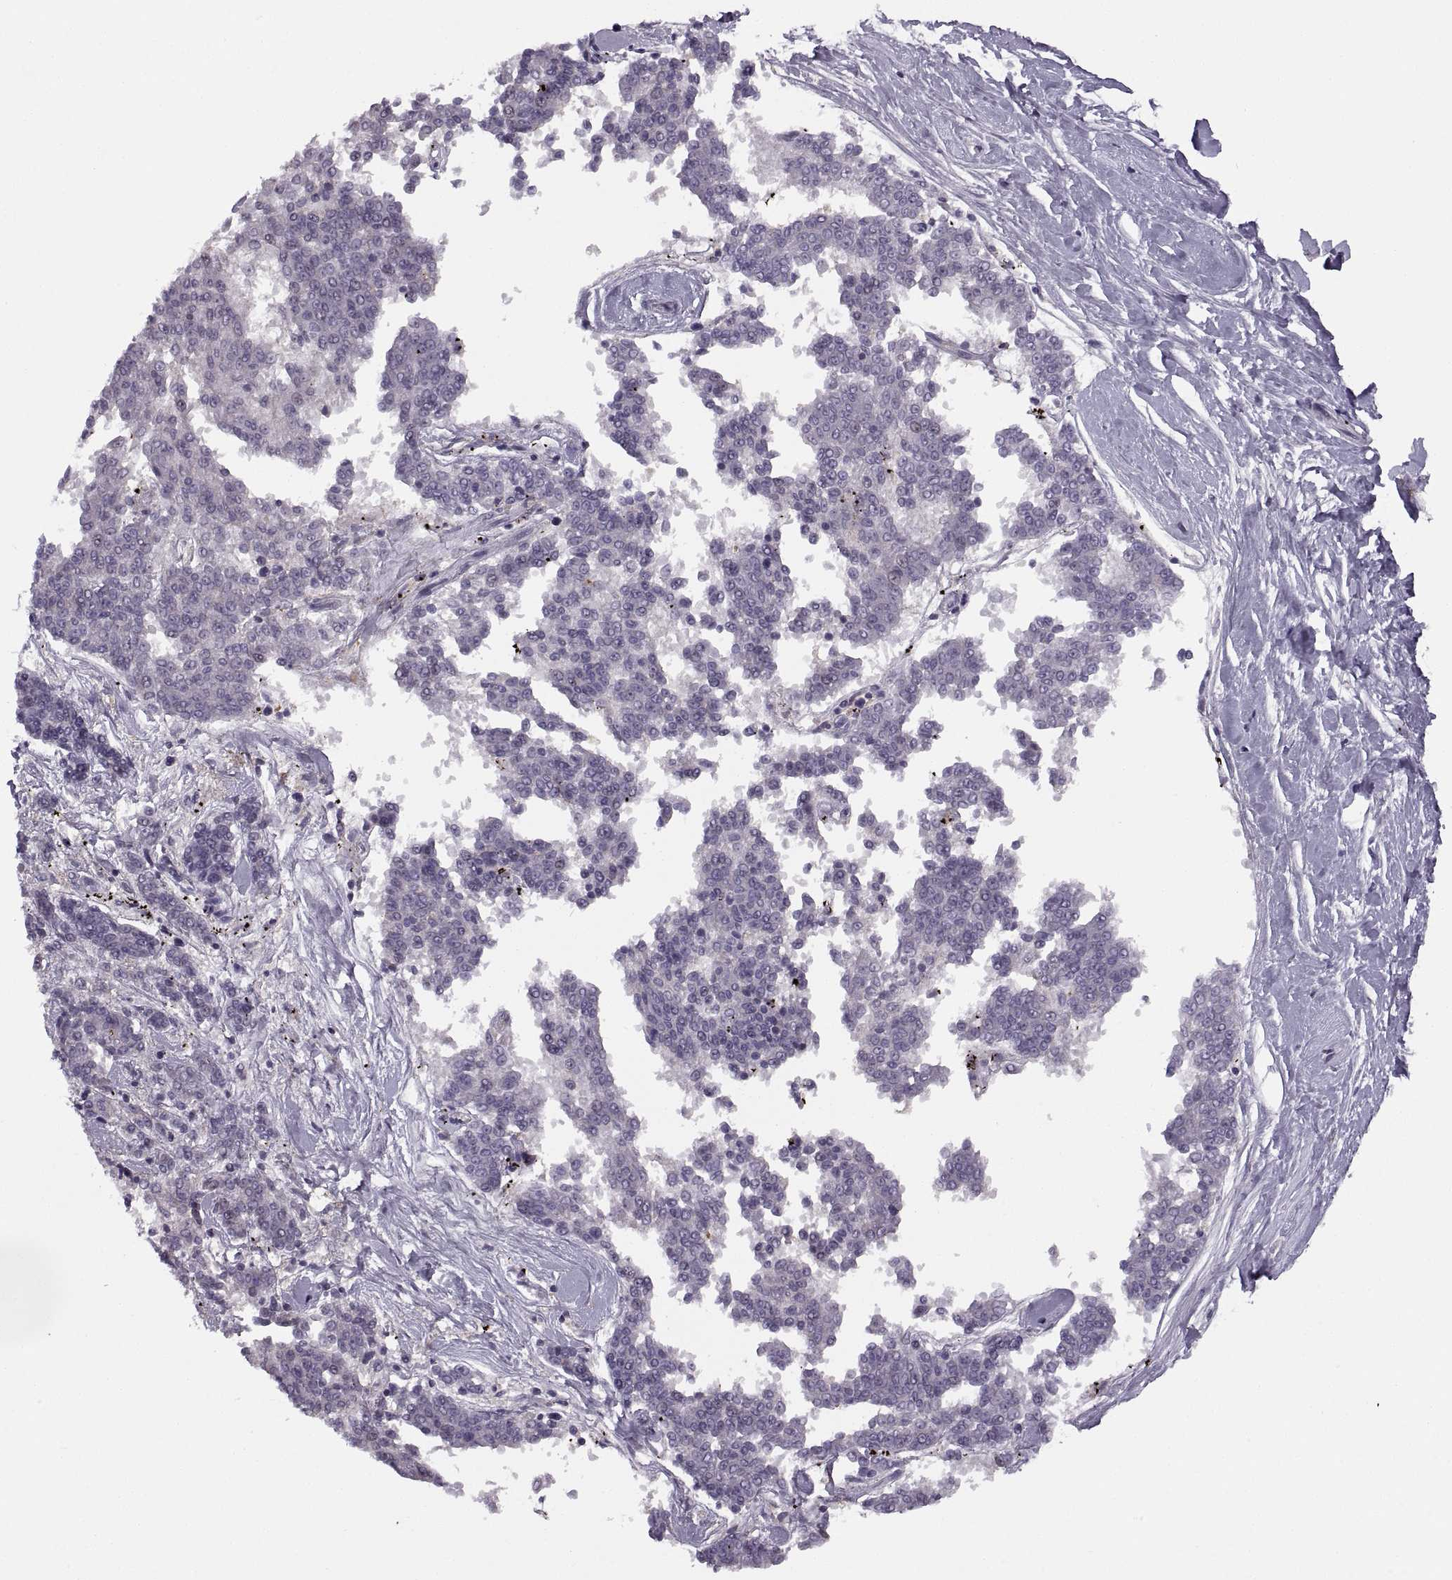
{"staining": {"intensity": "negative", "quantity": "none", "location": "none"}, "tissue": "melanoma", "cell_type": "Tumor cells", "image_type": "cancer", "snomed": [{"axis": "morphology", "description": "Malignant melanoma, NOS"}, {"axis": "topography", "description": "Skin"}], "caption": "Tumor cells are negative for brown protein staining in melanoma.", "gene": "RALB", "patient": {"sex": "female", "age": 72}}